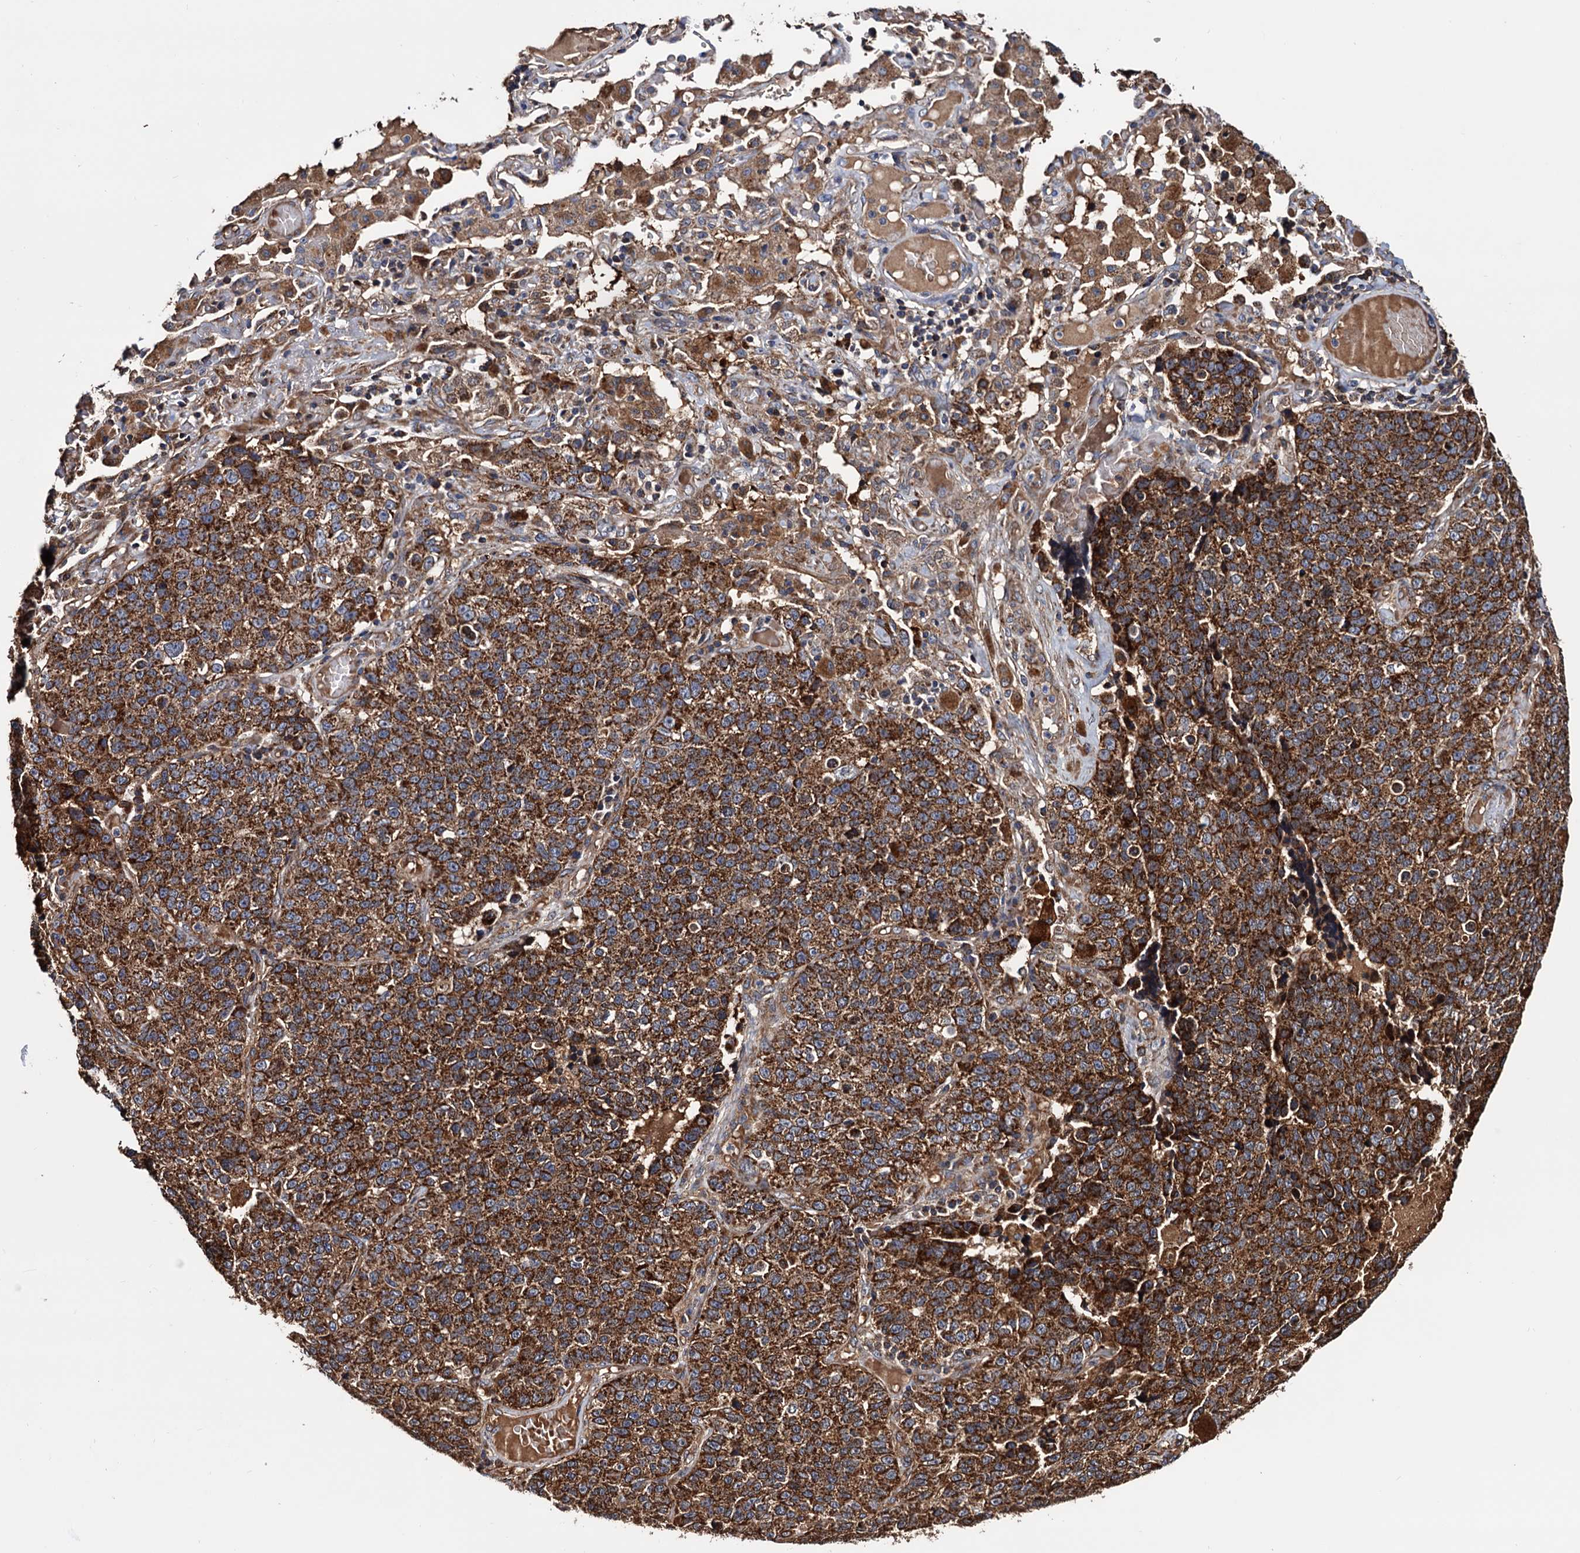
{"staining": {"intensity": "strong", "quantity": ">75%", "location": "cytoplasmic/membranous"}, "tissue": "lung cancer", "cell_type": "Tumor cells", "image_type": "cancer", "snomed": [{"axis": "morphology", "description": "Adenocarcinoma, NOS"}, {"axis": "topography", "description": "Lung"}], "caption": "Immunohistochemistry (IHC) (DAB (3,3'-diaminobenzidine)) staining of lung cancer (adenocarcinoma) demonstrates strong cytoplasmic/membranous protein staining in approximately >75% of tumor cells.", "gene": "MRPL42", "patient": {"sex": "male", "age": 49}}